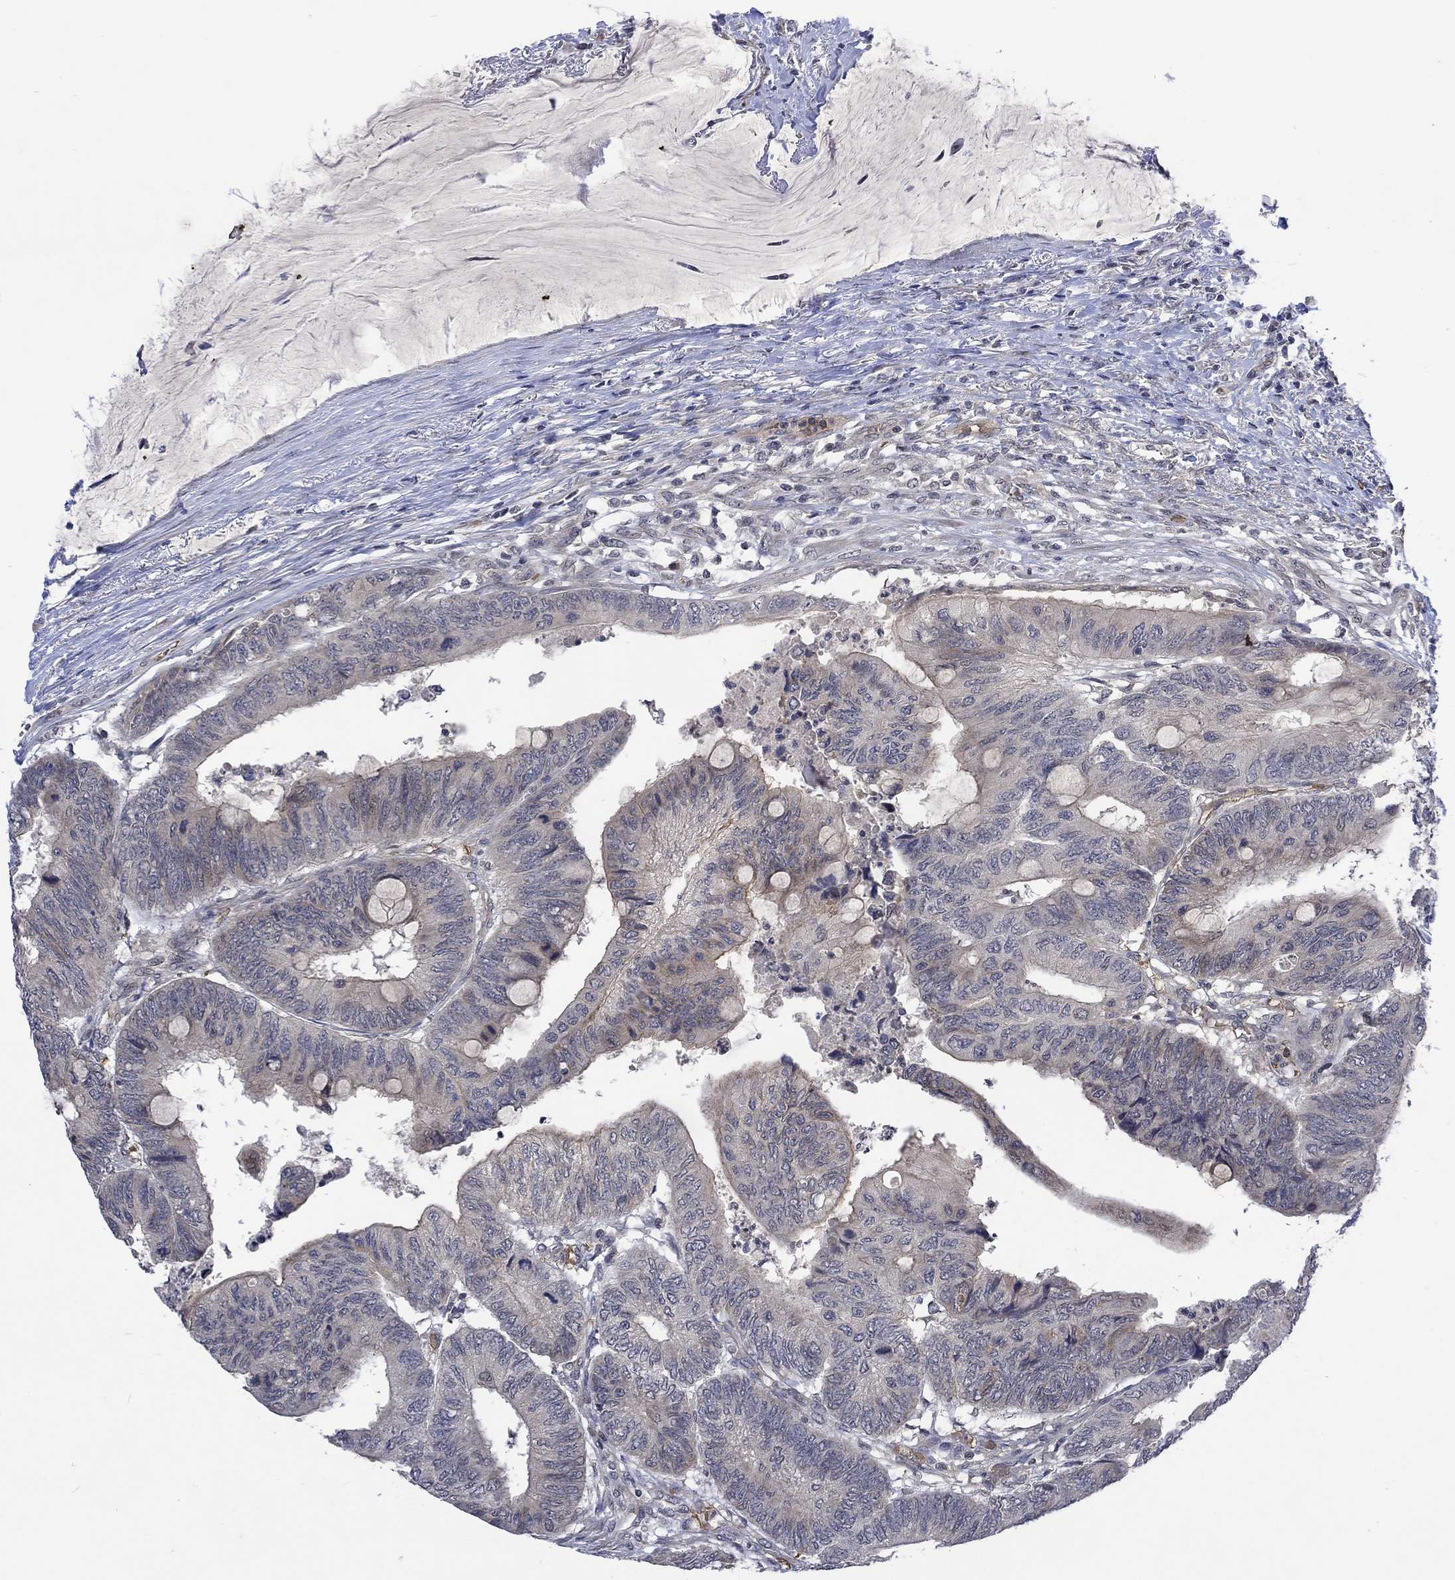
{"staining": {"intensity": "moderate", "quantity": "<25%", "location": "cytoplasmic/membranous"}, "tissue": "colorectal cancer", "cell_type": "Tumor cells", "image_type": "cancer", "snomed": [{"axis": "morphology", "description": "Normal tissue, NOS"}, {"axis": "morphology", "description": "Adenocarcinoma, NOS"}, {"axis": "topography", "description": "Rectum"}, {"axis": "topography", "description": "Peripheral nerve tissue"}], "caption": "A high-resolution histopathology image shows immunohistochemistry staining of colorectal cancer, which demonstrates moderate cytoplasmic/membranous expression in approximately <25% of tumor cells. (Brightfield microscopy of DAB IHC at high magnification).", "gene": "GRIN2D", "patient": {"sex": "male", "age": 92}}